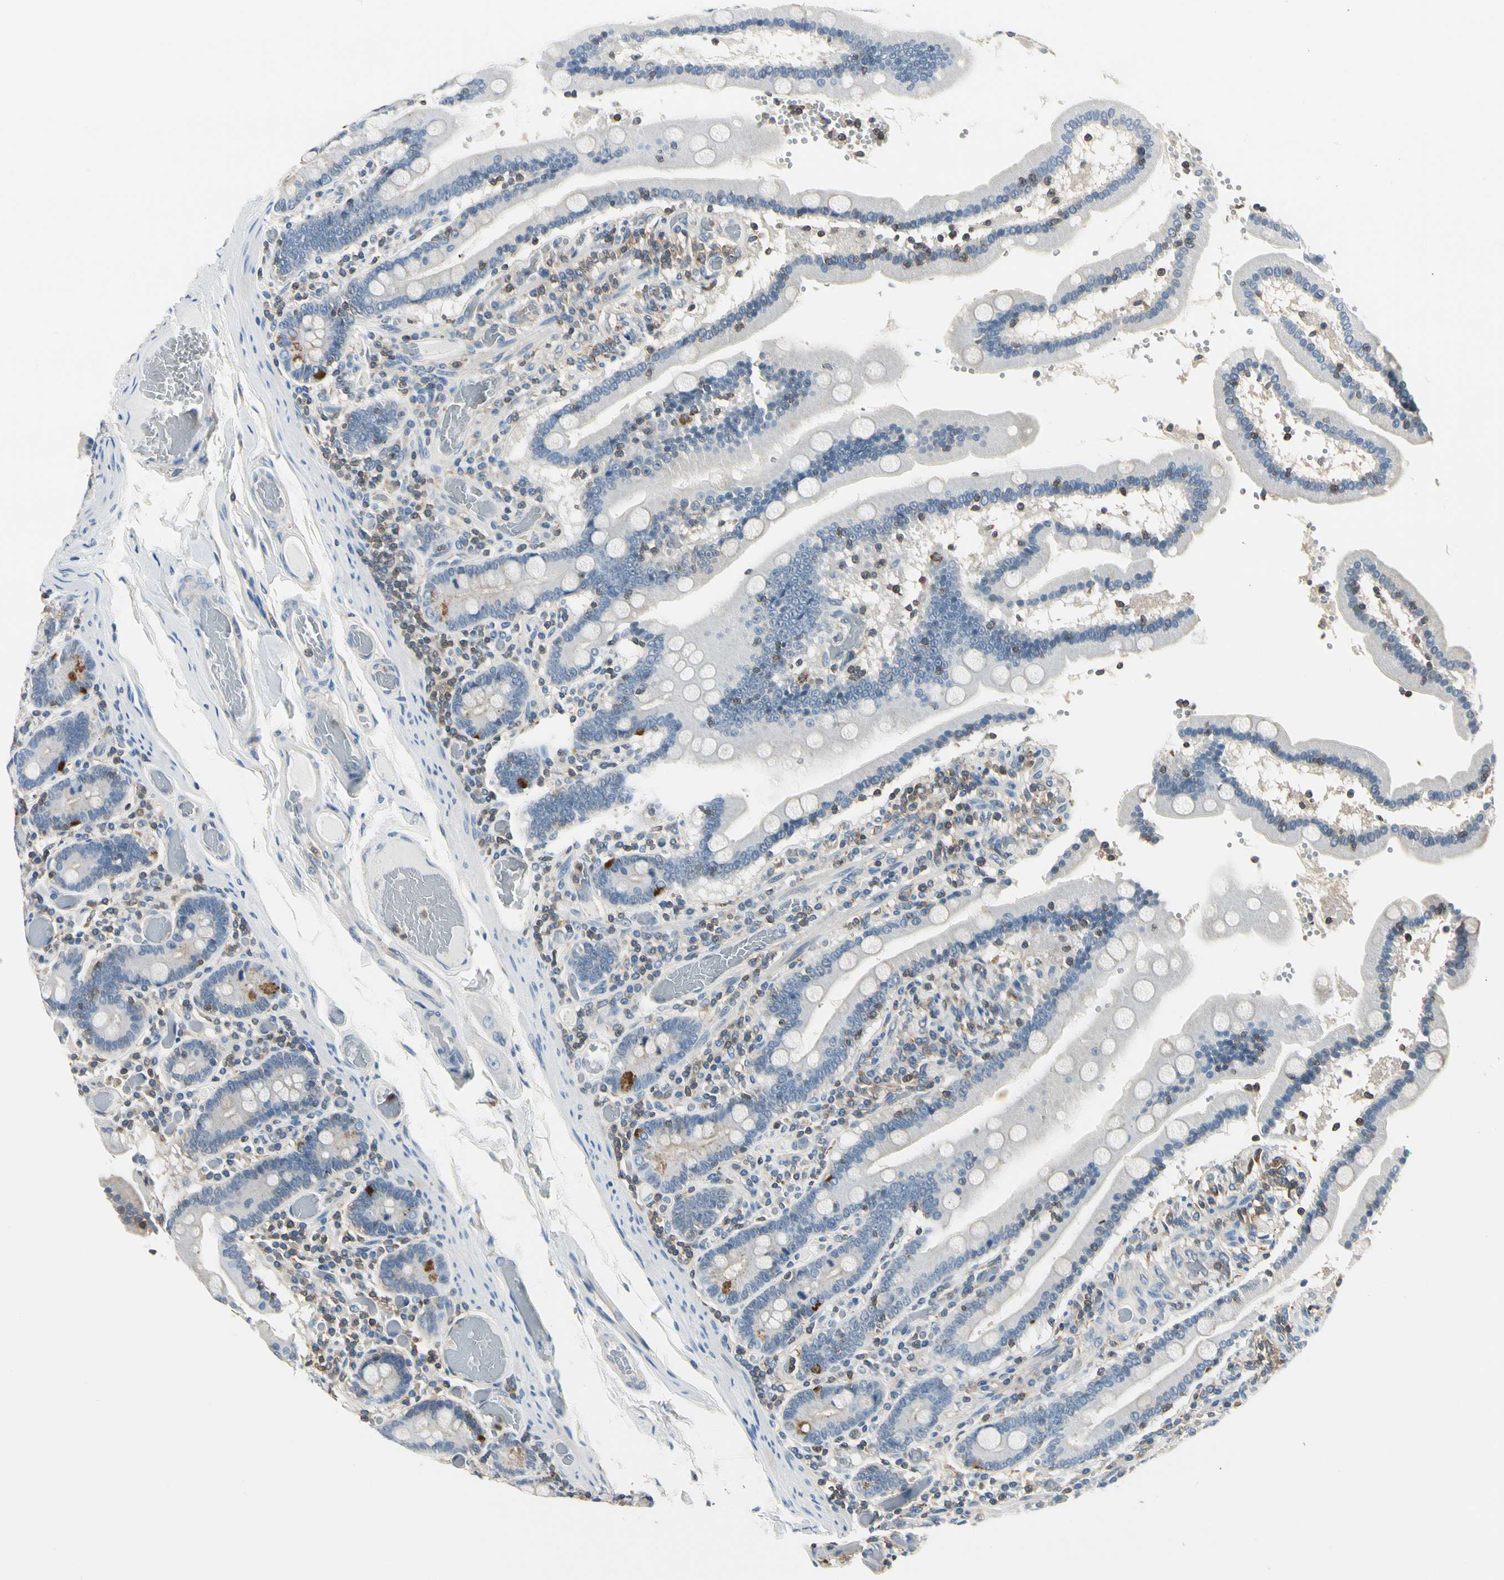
{"staining": {"intensity": "moderate", "quantity": "<25%", "location": "cytoplasmic/membranous"}, "tissue": "small intestine", "cell_type": "Glandular cells", "image_type": "normal", "snomed": [{"axis": "morphology", "description": "Normal tissue, NOS"}, {"axis": "topography", "description": "Small intestine"}], "caption": "The immunohistochemical stain highlights moderate cytoplasmic/membranous expression in glandular cells of normal small intestine. (Stains: DAB in brown, nuclei in blue, Microscopy: brightfield microscopy at high magnification).", "gene": "CAPZA2", "patient": {"sex": "male", "age": 59}}